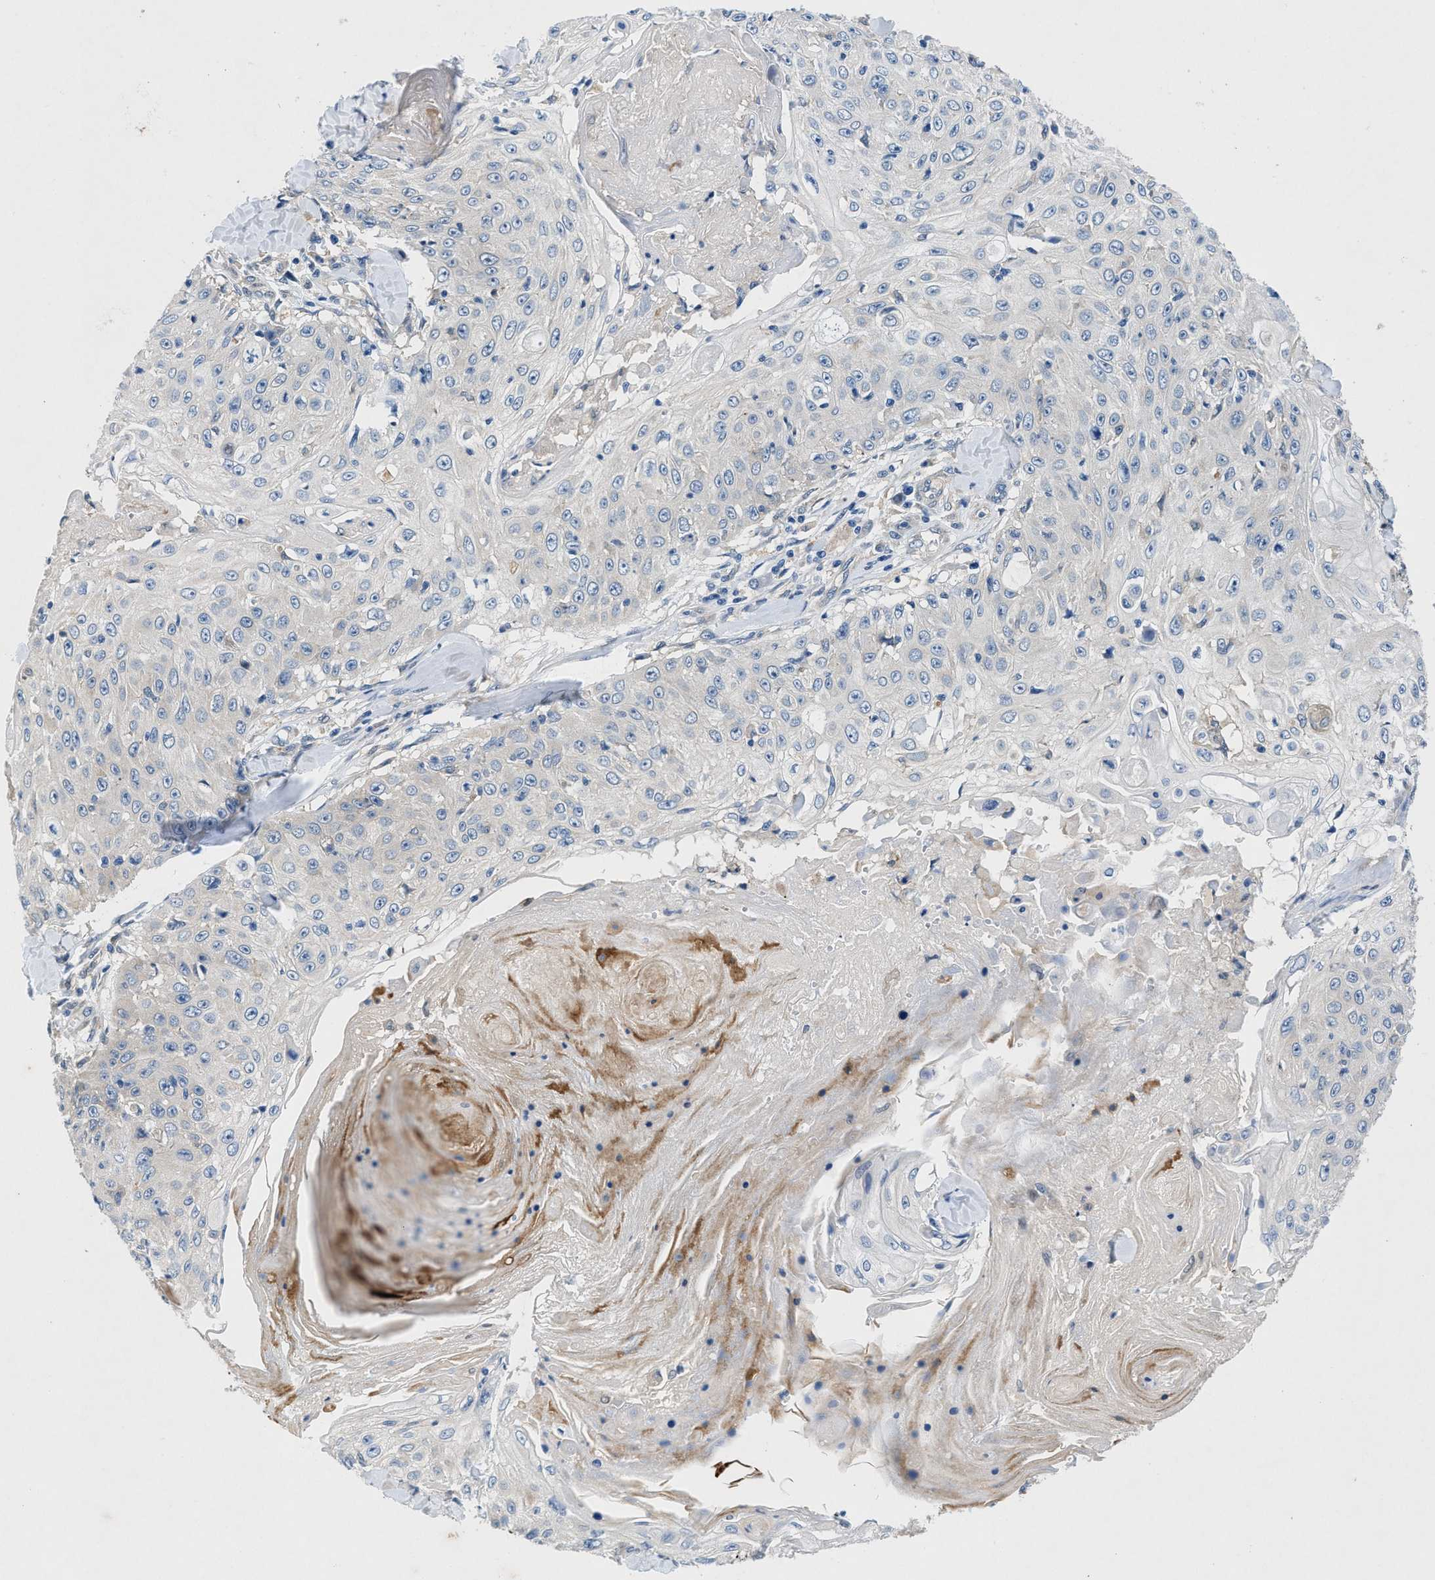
{"staining": {"intensity": "negative", "quantity": "none", "location": "none"}, "tissue": "skin cancer", "cell_type": "Tumor cells", "image_type": "cancer", "snomed": [{"axis": "morphology", "description": "Squamous cell carcinoma, NOS"}, {"axis": "topography", "description": "Skin"}], "caption": "The micrograph demonstrates no staining of tumor cells in skin squamous cell carcinoma.", "gene": "COPS2", "patient": {"sex": "male", "age": 86}}